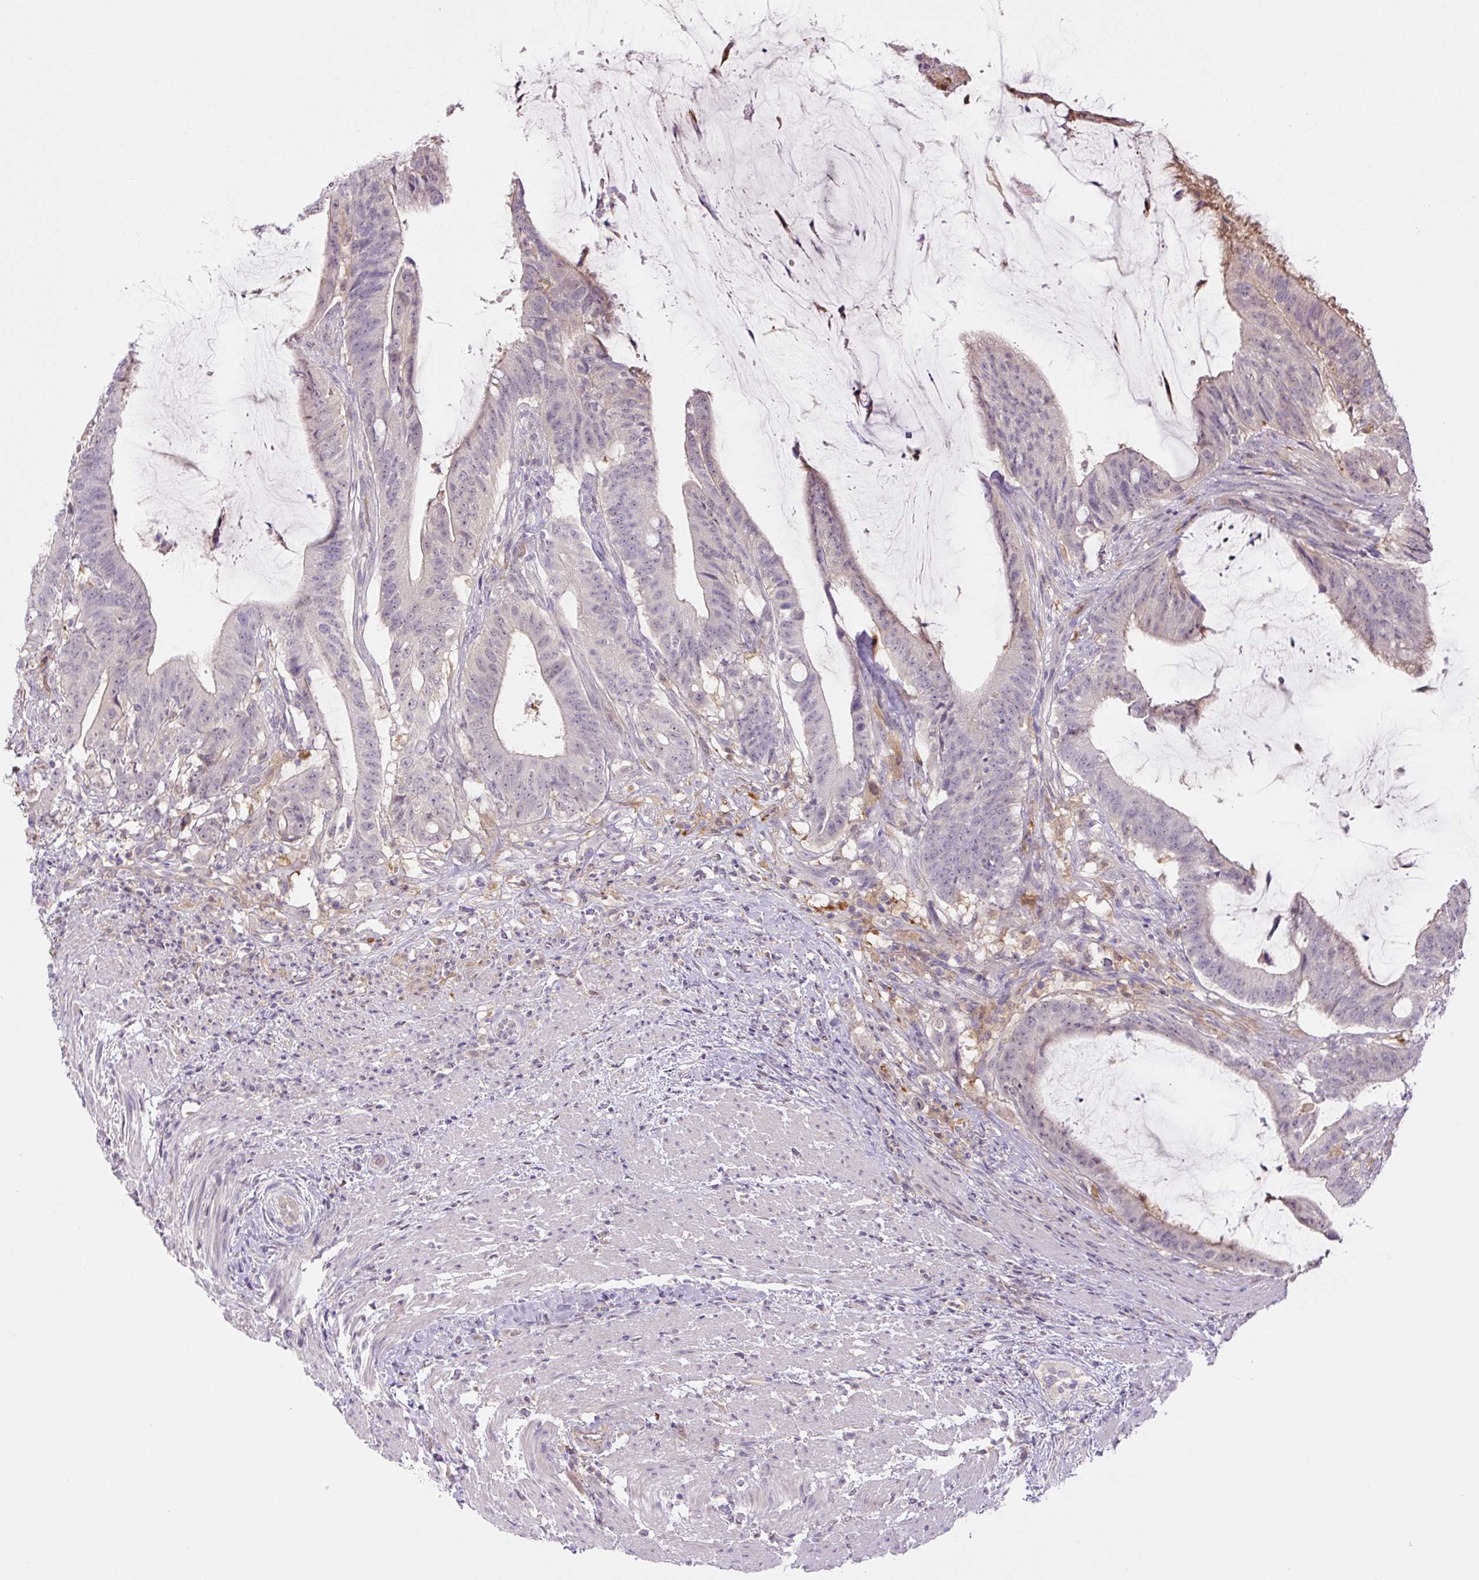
{"staining": {"intensity": "weak", "quantity": "<25%", "location": "cytoplasmic/membranous"}, "tissue": "colorectal cancer", "cell_type": "Tumor cells", "image_type": "cancer", "snomed": [{"axis": "morphology", "description": "Adenocarcinoma, NOS"}, {"axis": "topography", "description": "Colon"}], "caption": "An image of human adenocarcinoma (colorectal) is negative for staining in tumor cells.", "gene": "SPSB2", "patient": {"sex": "female", "age": 43}}